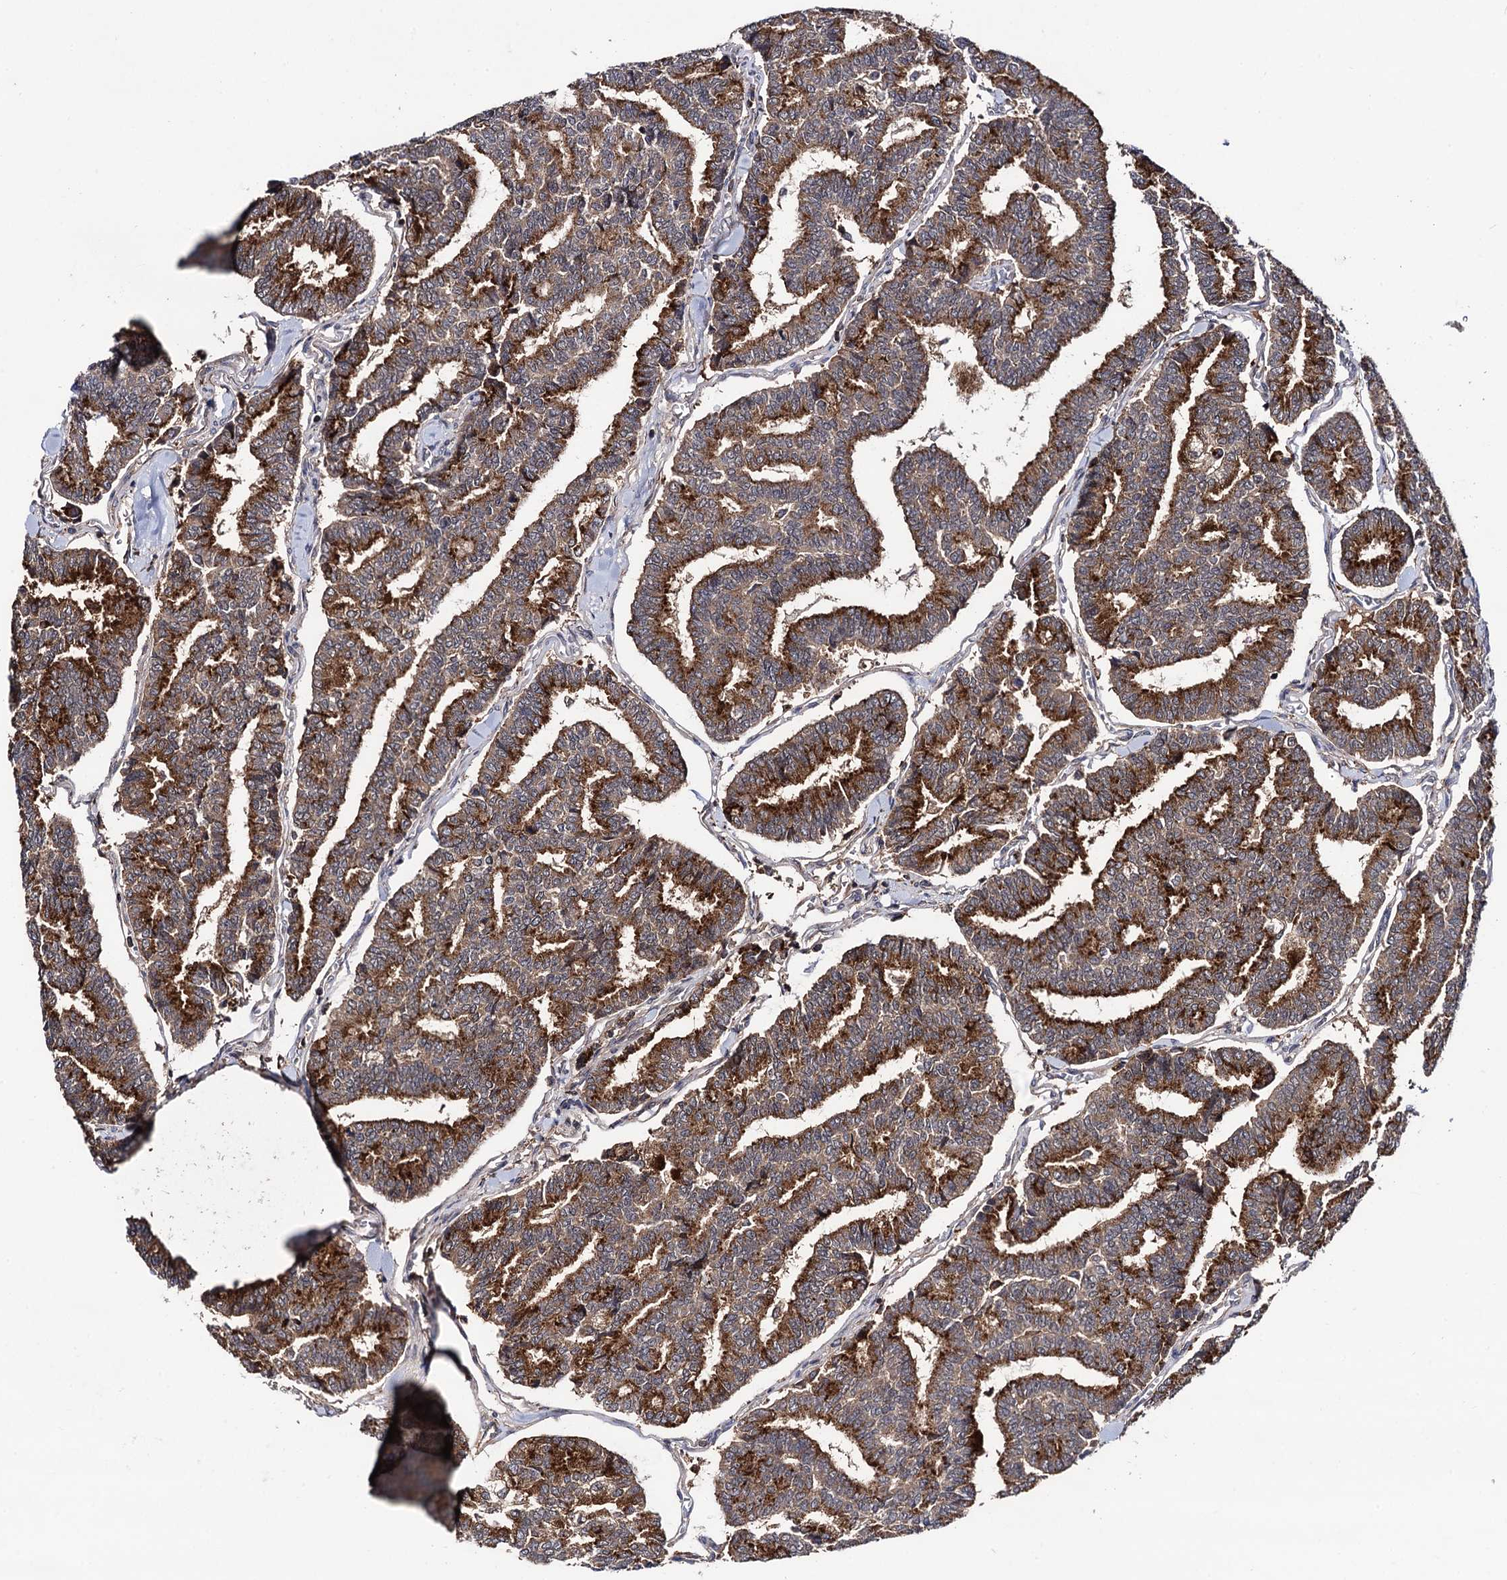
{"staining": {"intensity": "strong", "quantity": "25%-75%", "location": "cytoplasmic/membranous"}, "tissue": "thyroid cancer", "cell_type": "Tumor cells", "image_type": "cancer", "snomed": [{"axis": "morphology", "description": "Papillary adenocarcinoma, NOS"}, {"axis": "topography", "description": "Thyroid gland"}], "caption": "This histopathology image shows papillary adenocarcinoma (thyroid) stained with immunohistochemistry (IHC) to label a protein in brown. The cytoplasmic/membranous of tumor cells show strong positivity for the protein. Nuclei are counter-stained blue.", "gene": "MICAL2", "patient": {"sex": "female", "age": 35}}